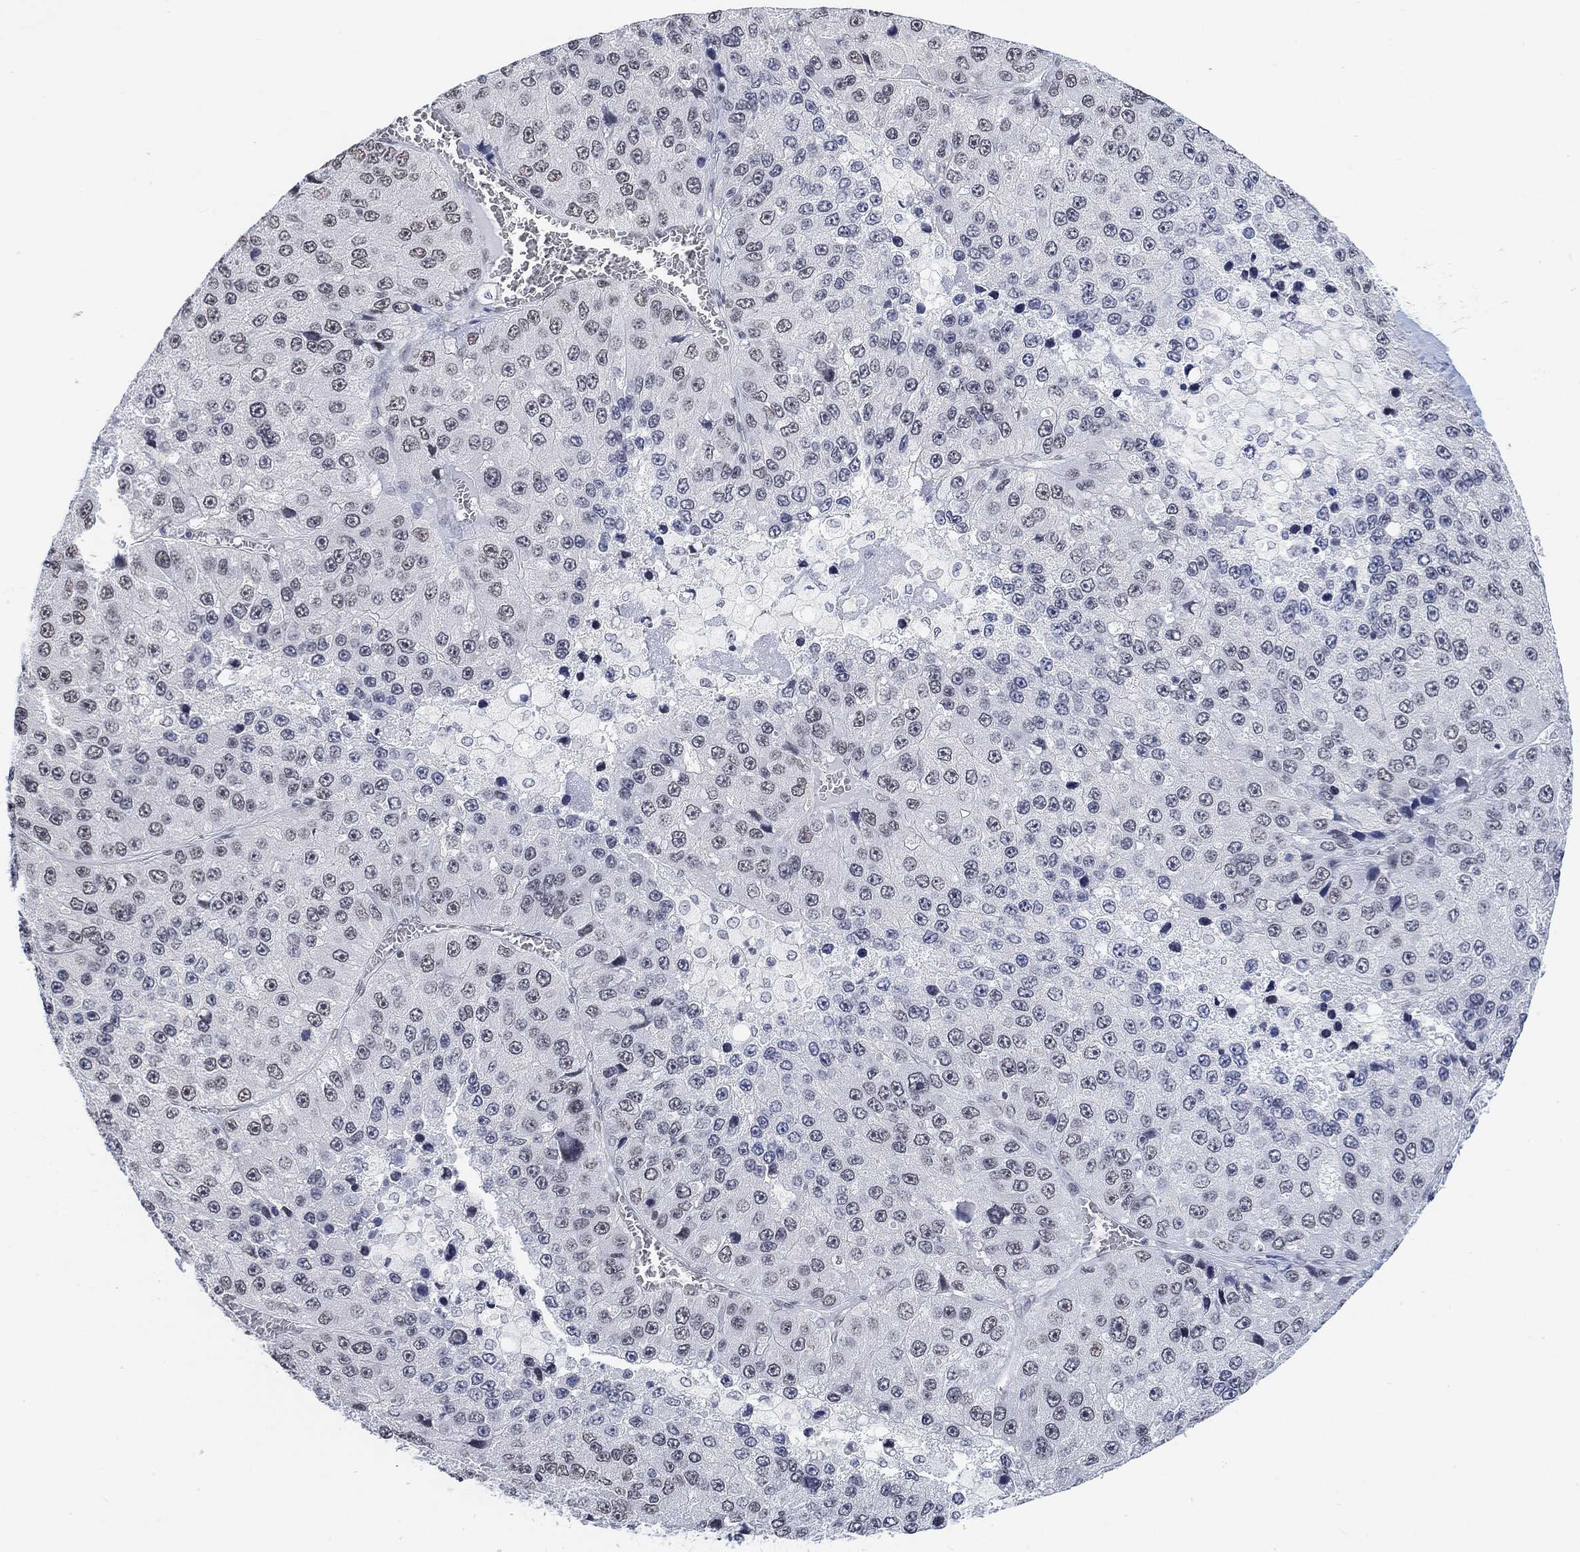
{"staining": {"intensity": "negative", "quantity": "none", "location": "none"}, "tissue": "liver cancer", "cell_type": "Tumor cells", "image_type": "cancer", "snomed": [{"axis": "morphology", "description": "Carcinoma, Hepatocellular, NOS"}, {"axis": "topography", "description": "Liver"}], "caption": "A high-resolution image shows immunohistochemistry staining of hepatocellular carcinoma (liver), which exhibits no significant staining in tumor cells.", "gene": "PURG", "patient": {"sex": "female", "age": 73}}